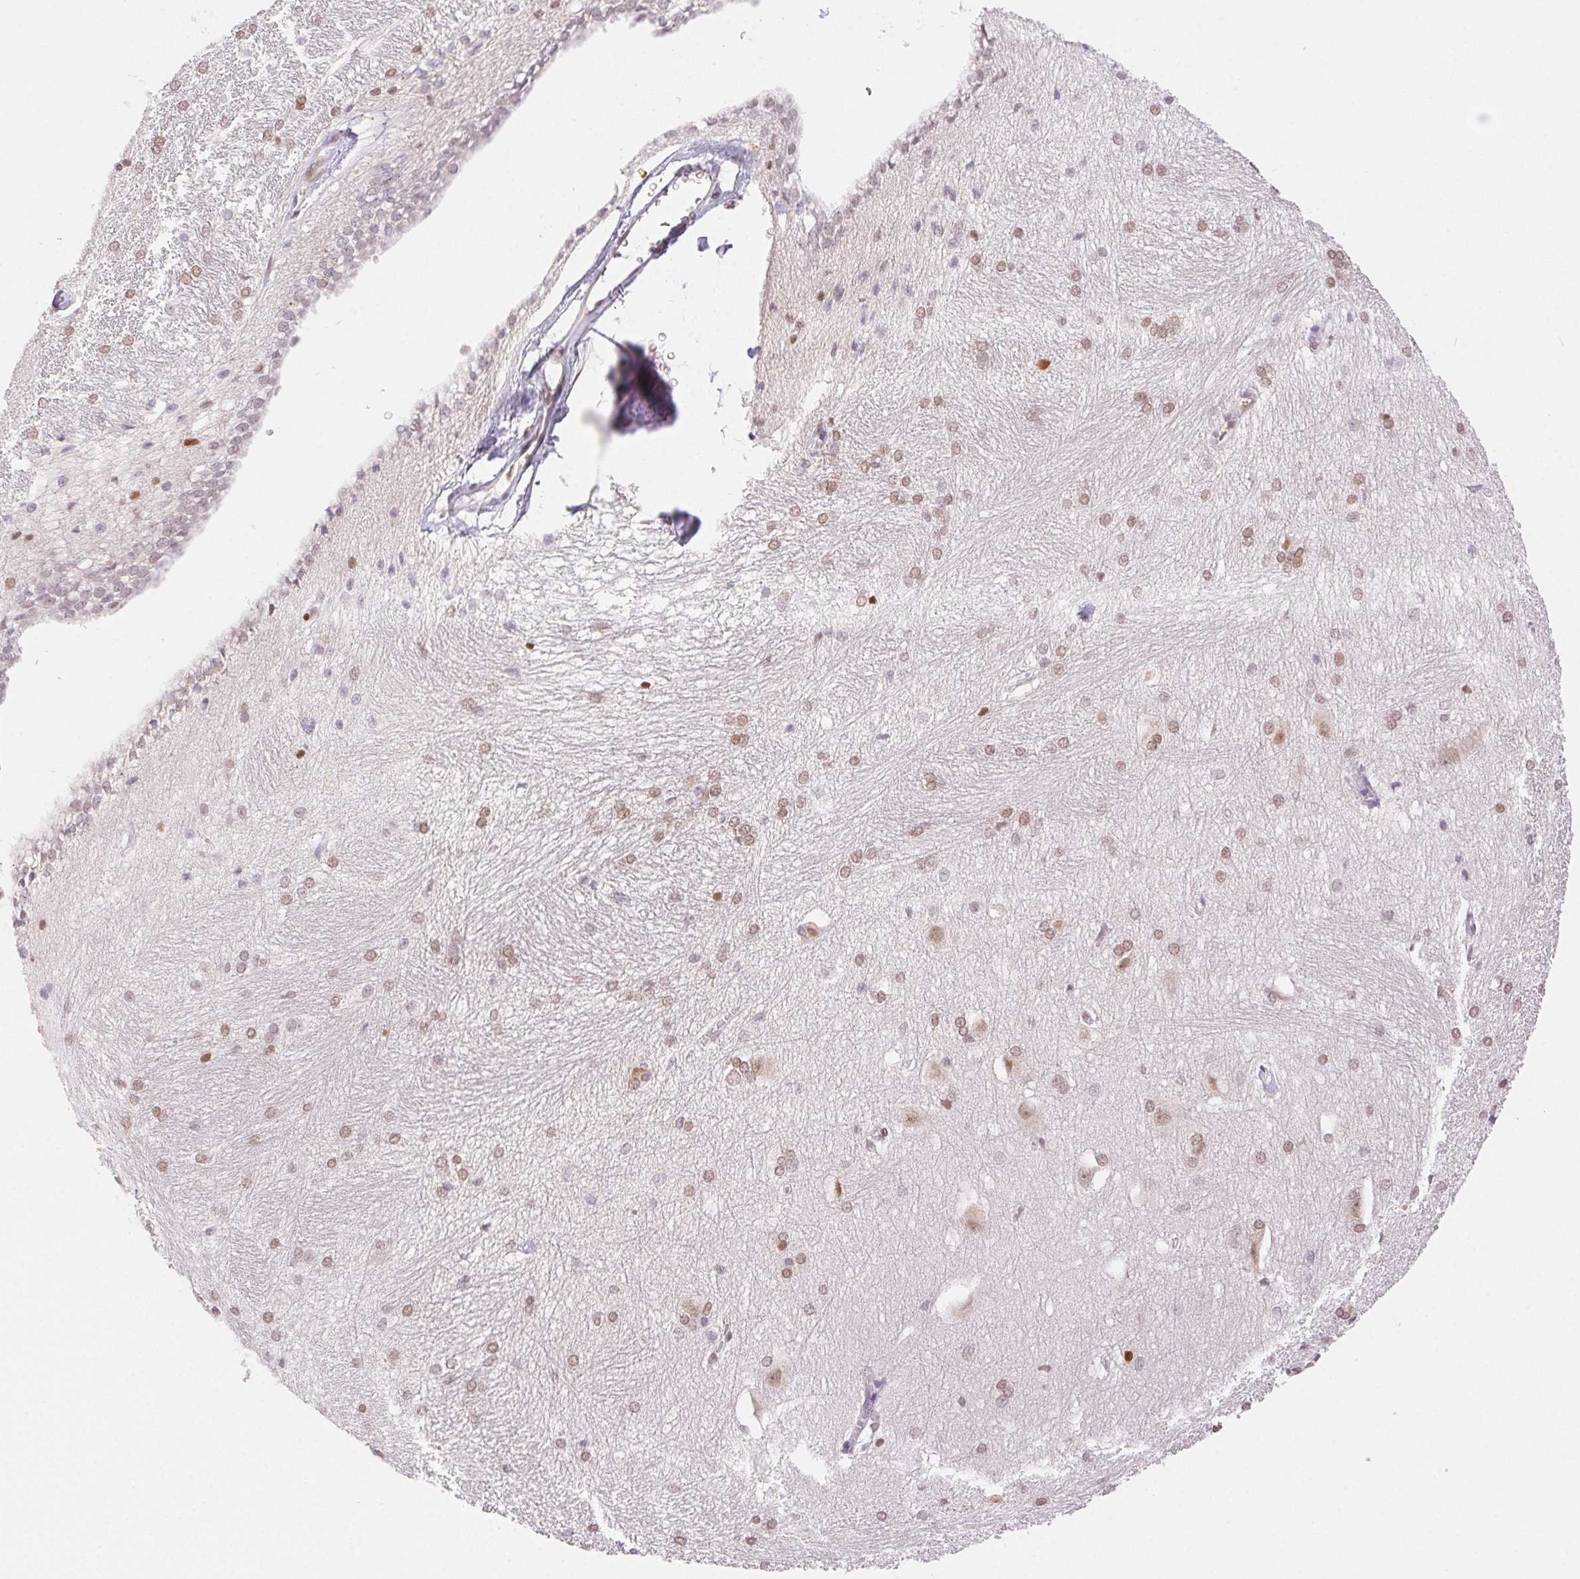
{"staining": {"intensity": "moderate", "quantity": "<25%", "location": "nuclear"}, "tissue": "hippocampus", "cell_type": "Glial cells", "image_type": "normal", "snomed": [{"axis": "morphology", "description": "Normal tissue, NOS"}, {"axis": "topography", "description": "Cerebral cortex"}, {"axis": "topography", "description": "Hippocampus"}], "caption": "A high-resolution histopathology image shows IHC staining of benign hippocampus, which demonstrates moderate nuclear expression in about <25% of glial cells.", "gene": "H2AZ1", "patient": {"sex": "female", "age": 19}}